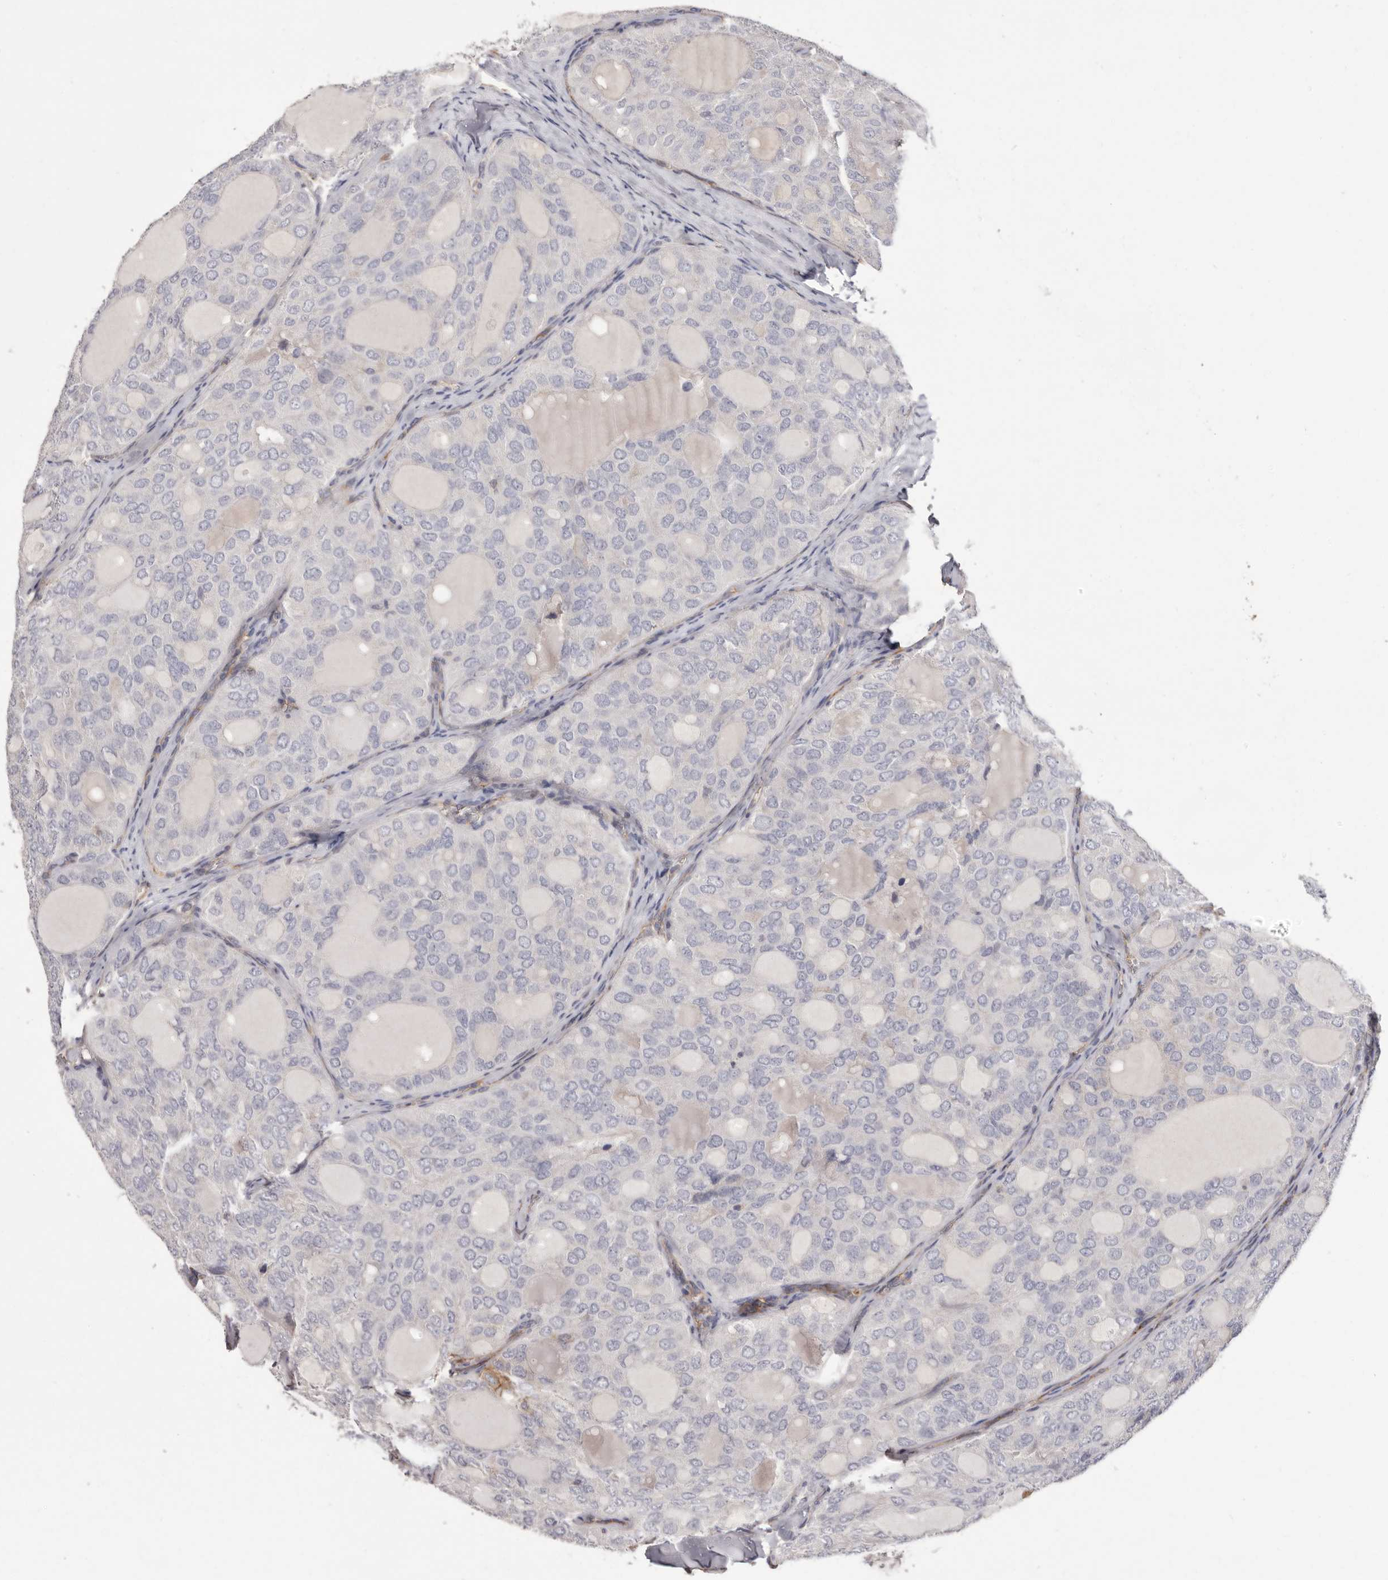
{"staining": {"intensity": "negative", "quantity": "none", "location": "none"}, "tissue": "thyroid cancer", "cell_type": "Tumor cells", "image_type": "cancer", "snomed": [{"axis": "morphology", "description": "Follicular adenoma carcinoma, NOS"}, {"axis": "topography", "description": "Thyroid gland"}], "caption": "DAB immunohistochemical staining of thyroid cancer (follicular adenoma carcinoma) exhibits no significant staining in tumor cells.", "gene": "MMACHC", "patient": {"sex": "male", "age": 75}}